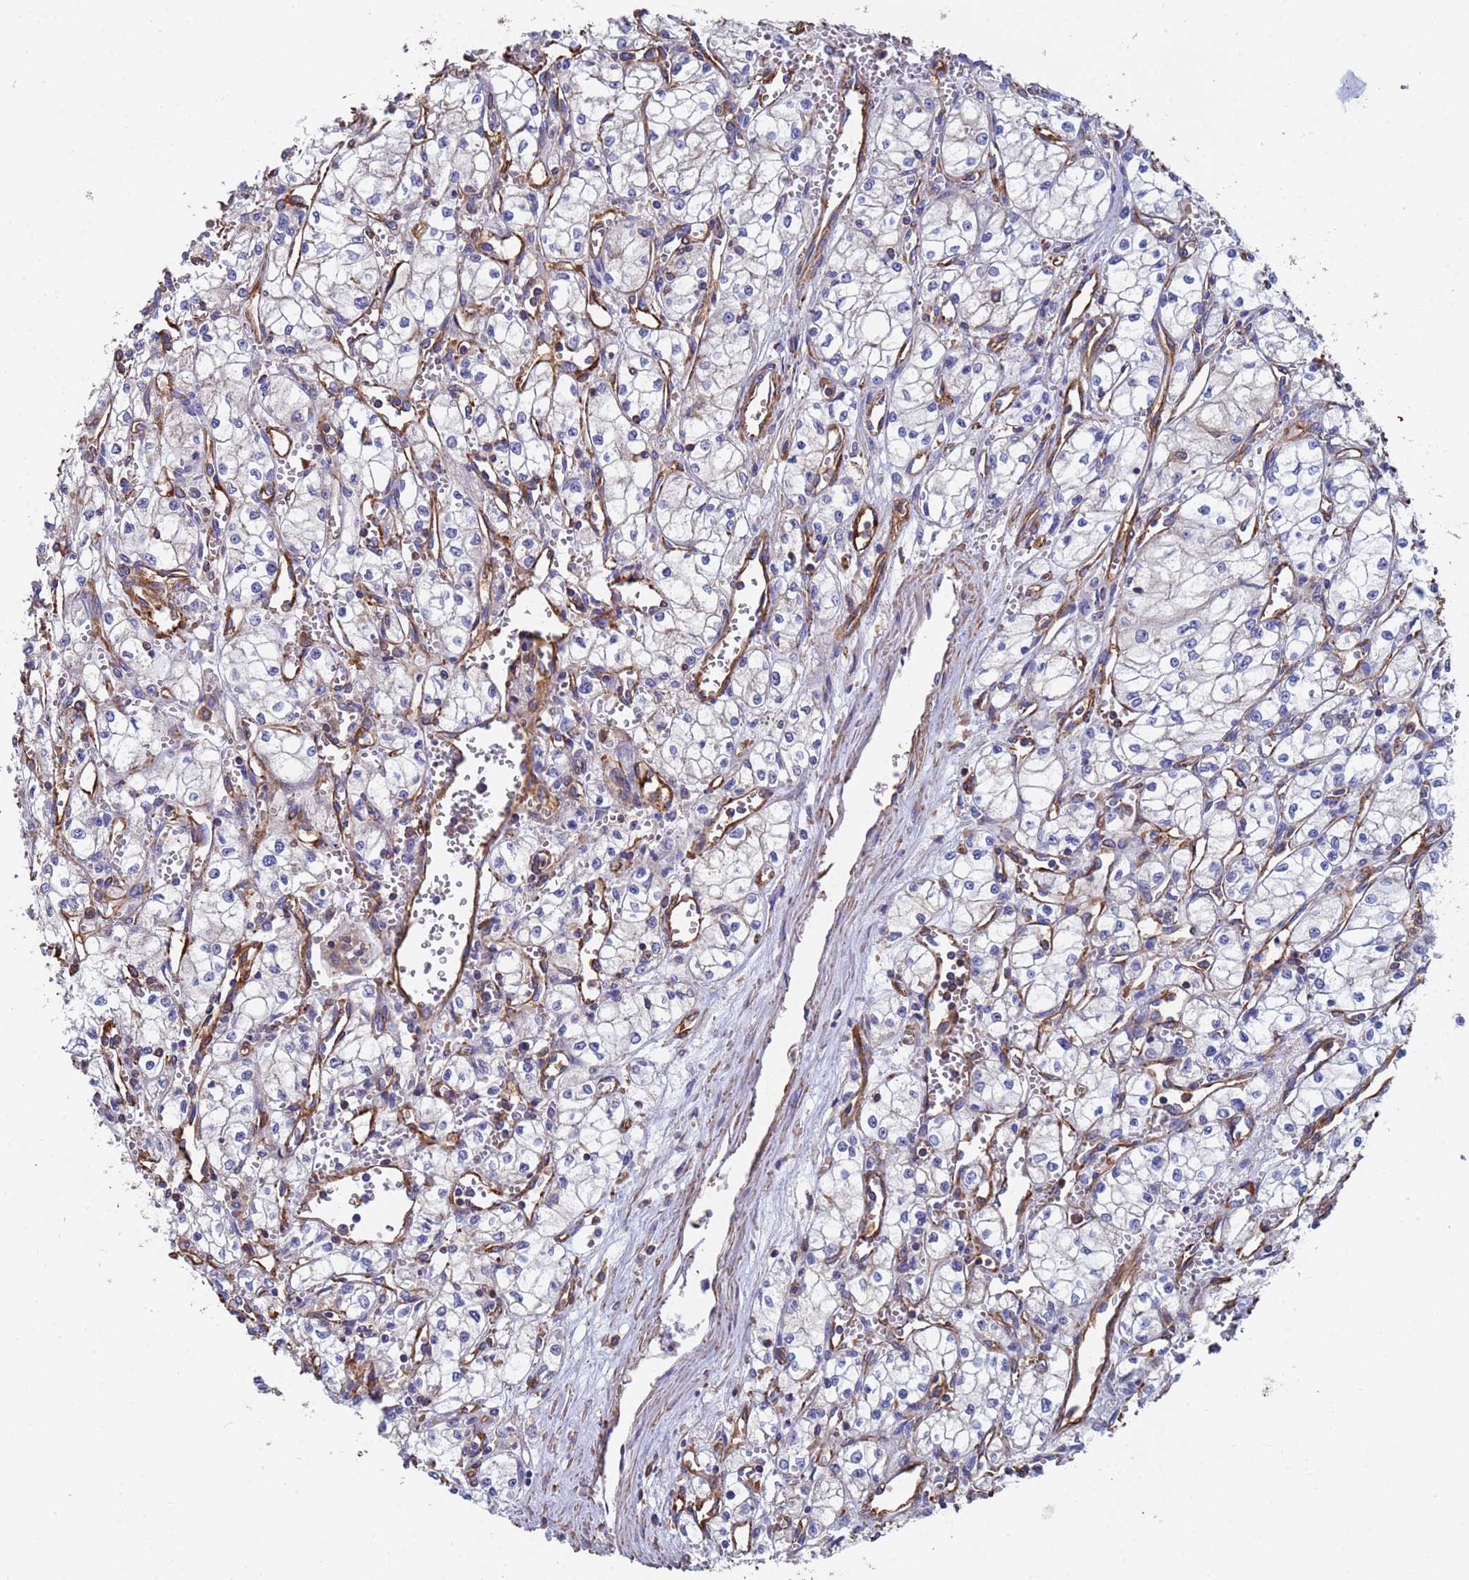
{"staining": {"intensity": "negative", "quantity": "none", "location": "none"}, "tissue": "renal cancer", "cell_type": "Tumor cells", "image_type": "cancer", "snomed": [{"axis": "morphology", "description": "Adenocarcinoma, NOS"}, {"axis": "topography", "description": "Kidney"}], "caption": "A photomicrograph of renal cancer stained for a protein displays no brown staining in tumor cells.", "gene": "MYL12A", "patient": {"sex": "male", "age": 59}}